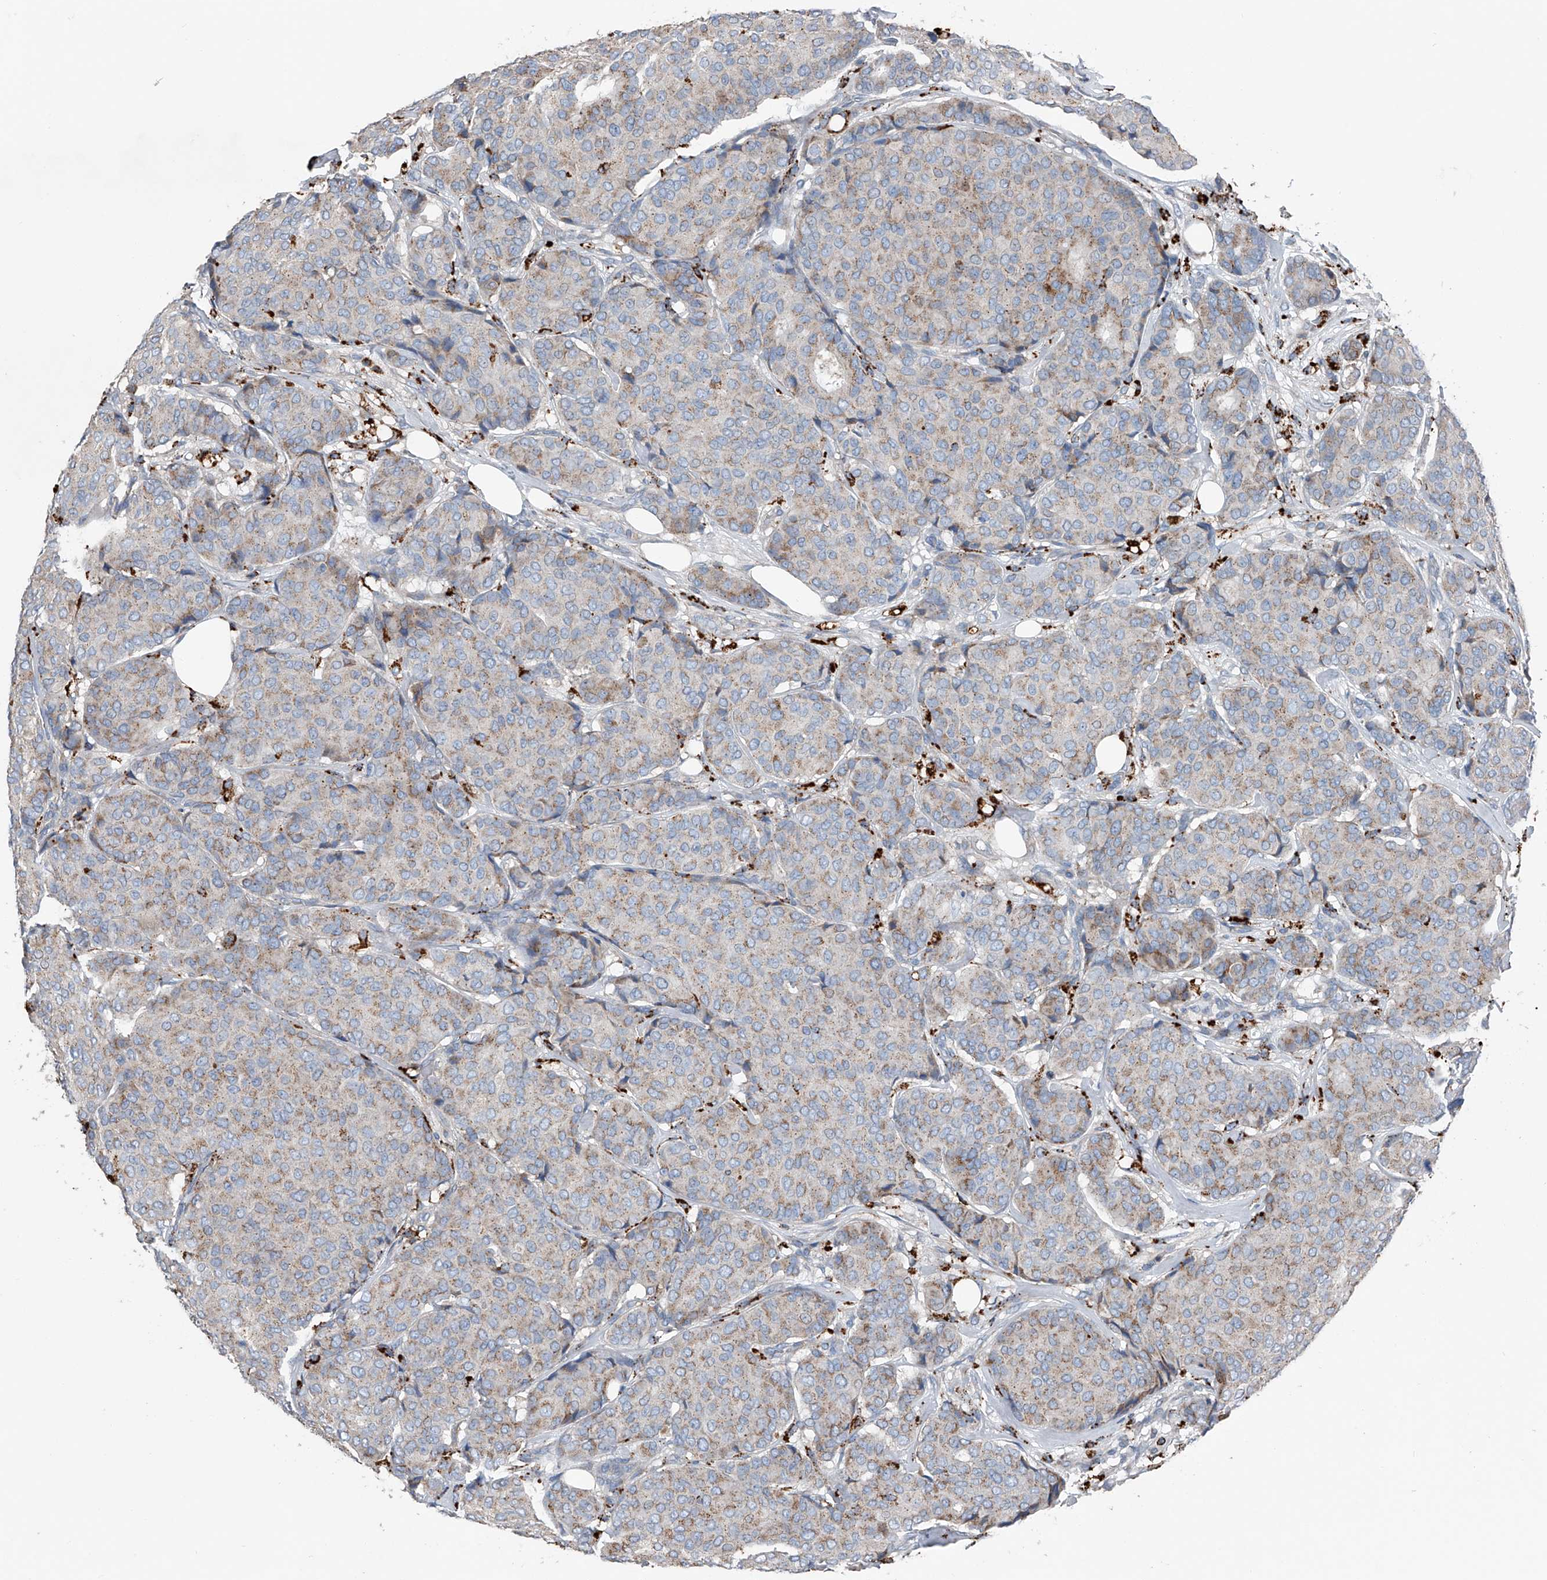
{"staining": {"intensity": "weak", "quantity": "25%-75%", "location": "cytoplasmic/membranous"}, "tissue": "breast cancer", "cell_type": "Tumor cells", "image_type": "cancer", "snomed": [{"axis": "morphology", "description": "Duct carcinoma"}, {"axis": "topography", "description": "Breast"}], "caption": "The image demonstrates staining of breast cancer (infiltrating ductal carcinoma), revealing weak cytoplasmic/membranous protein staining (brown color) within tumor cells.", "gene": "ZNF772", "patient": {"sex": "female", "age": 75}}